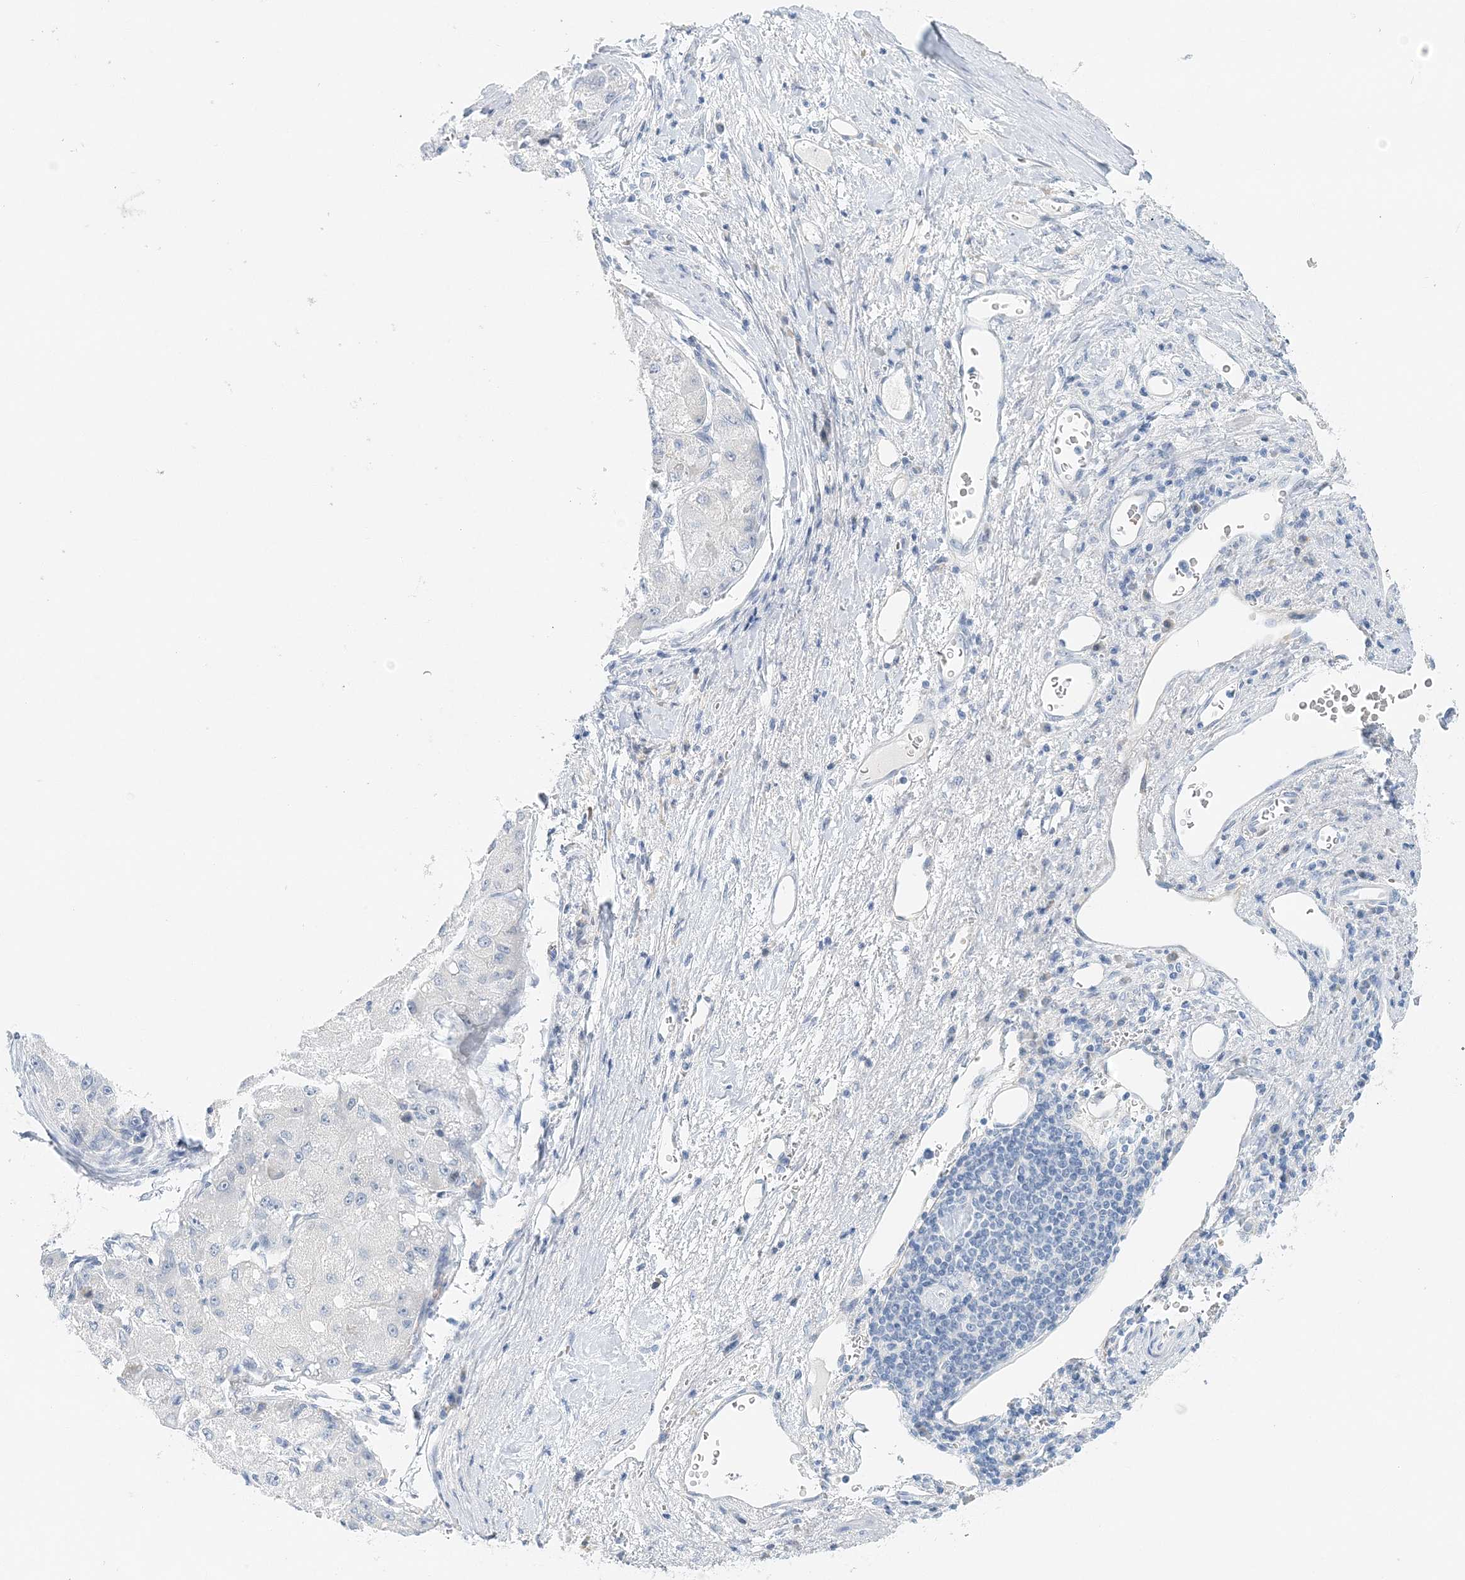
{"staining": {"intensity": "negative", "quantity": "none", "location": "none"}, "tissue": "liver cancer", "cell_type": "Tumor cells", "image_type": "cancer", "snomed": [{"axis": "morphology", "description": "Carcinoma, Hepatocellular, NOS"}, {"axis": "topography", "description": "Liver"}], "caption": "A high-resolution image shows immunohistochemistry staining of hepatocellular carcinoma (liver), which shows no significant positivity in tumor cells. (DAB (3,3'-diaminobenzidine) immunohistochemistry with hematoxylin counter stain).", "gene": "VILL", "patient": {"sex": "male", "age": 80}}